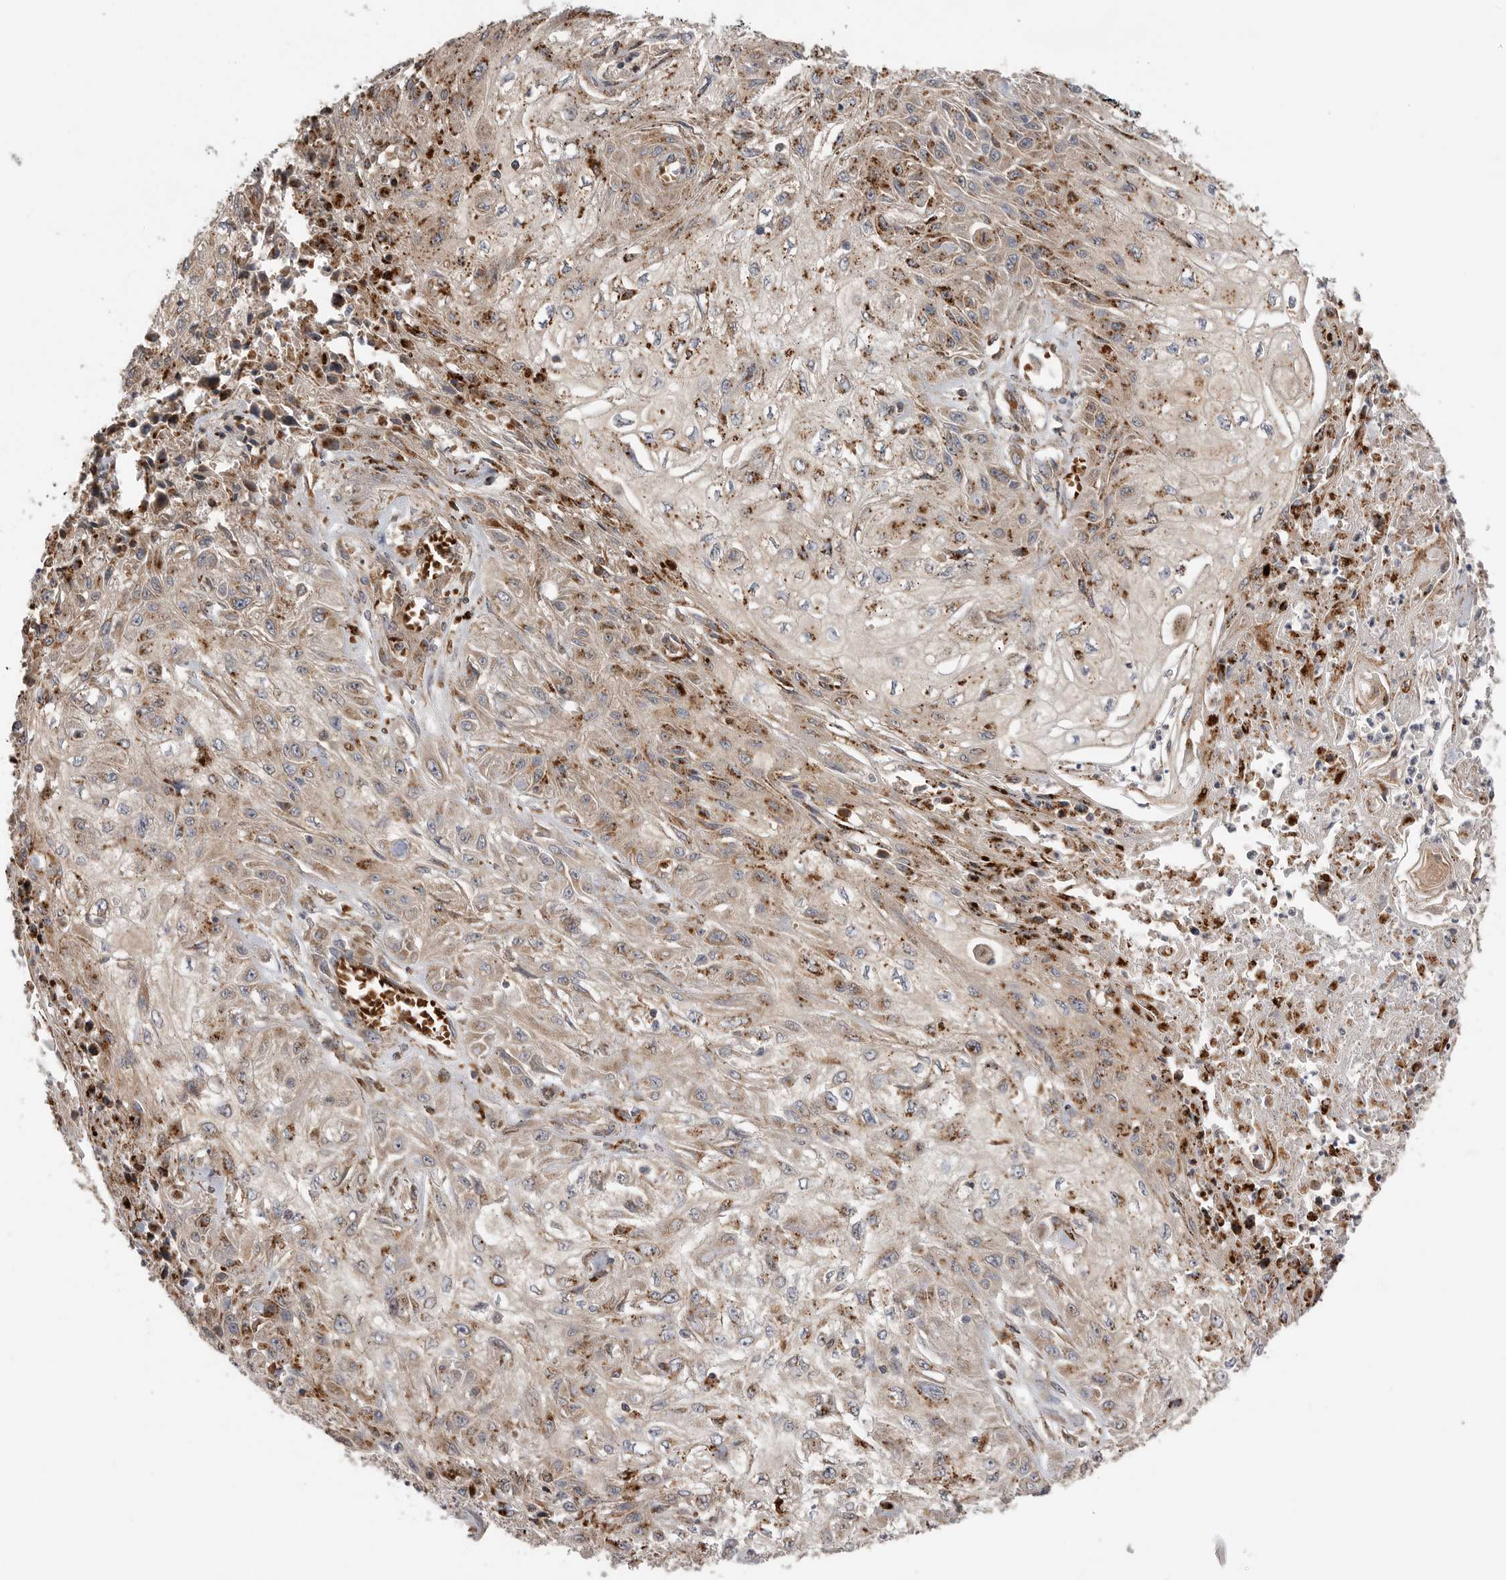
{"staining": {"intensity": "moderate", "quantity": ">75%", "location": "cytoplasmic/membranous"}, "tissue": "skin cancer", "cell_type": "Tumor cells", "image_type": "cancer", "snomed": [{"axis": "morphology", "description": "Squamous cell carcinoma, NOS"}, {"axis": "morphology", "description": "Squamous cell carcinoma, metastatic, NOS"}, {"axis": "topography", "description": "Skin"}, {"axis": "topography", "description": "Lymph node"}], "caption": "DAB immunohistochemical staining of skin squamous cell carcinoma displays moderate cytoplasmic/membranous protein positivity in about >75% of tumor cells.", "gene": "GALNS", "patient": {"sex": "male", "age": 75}}